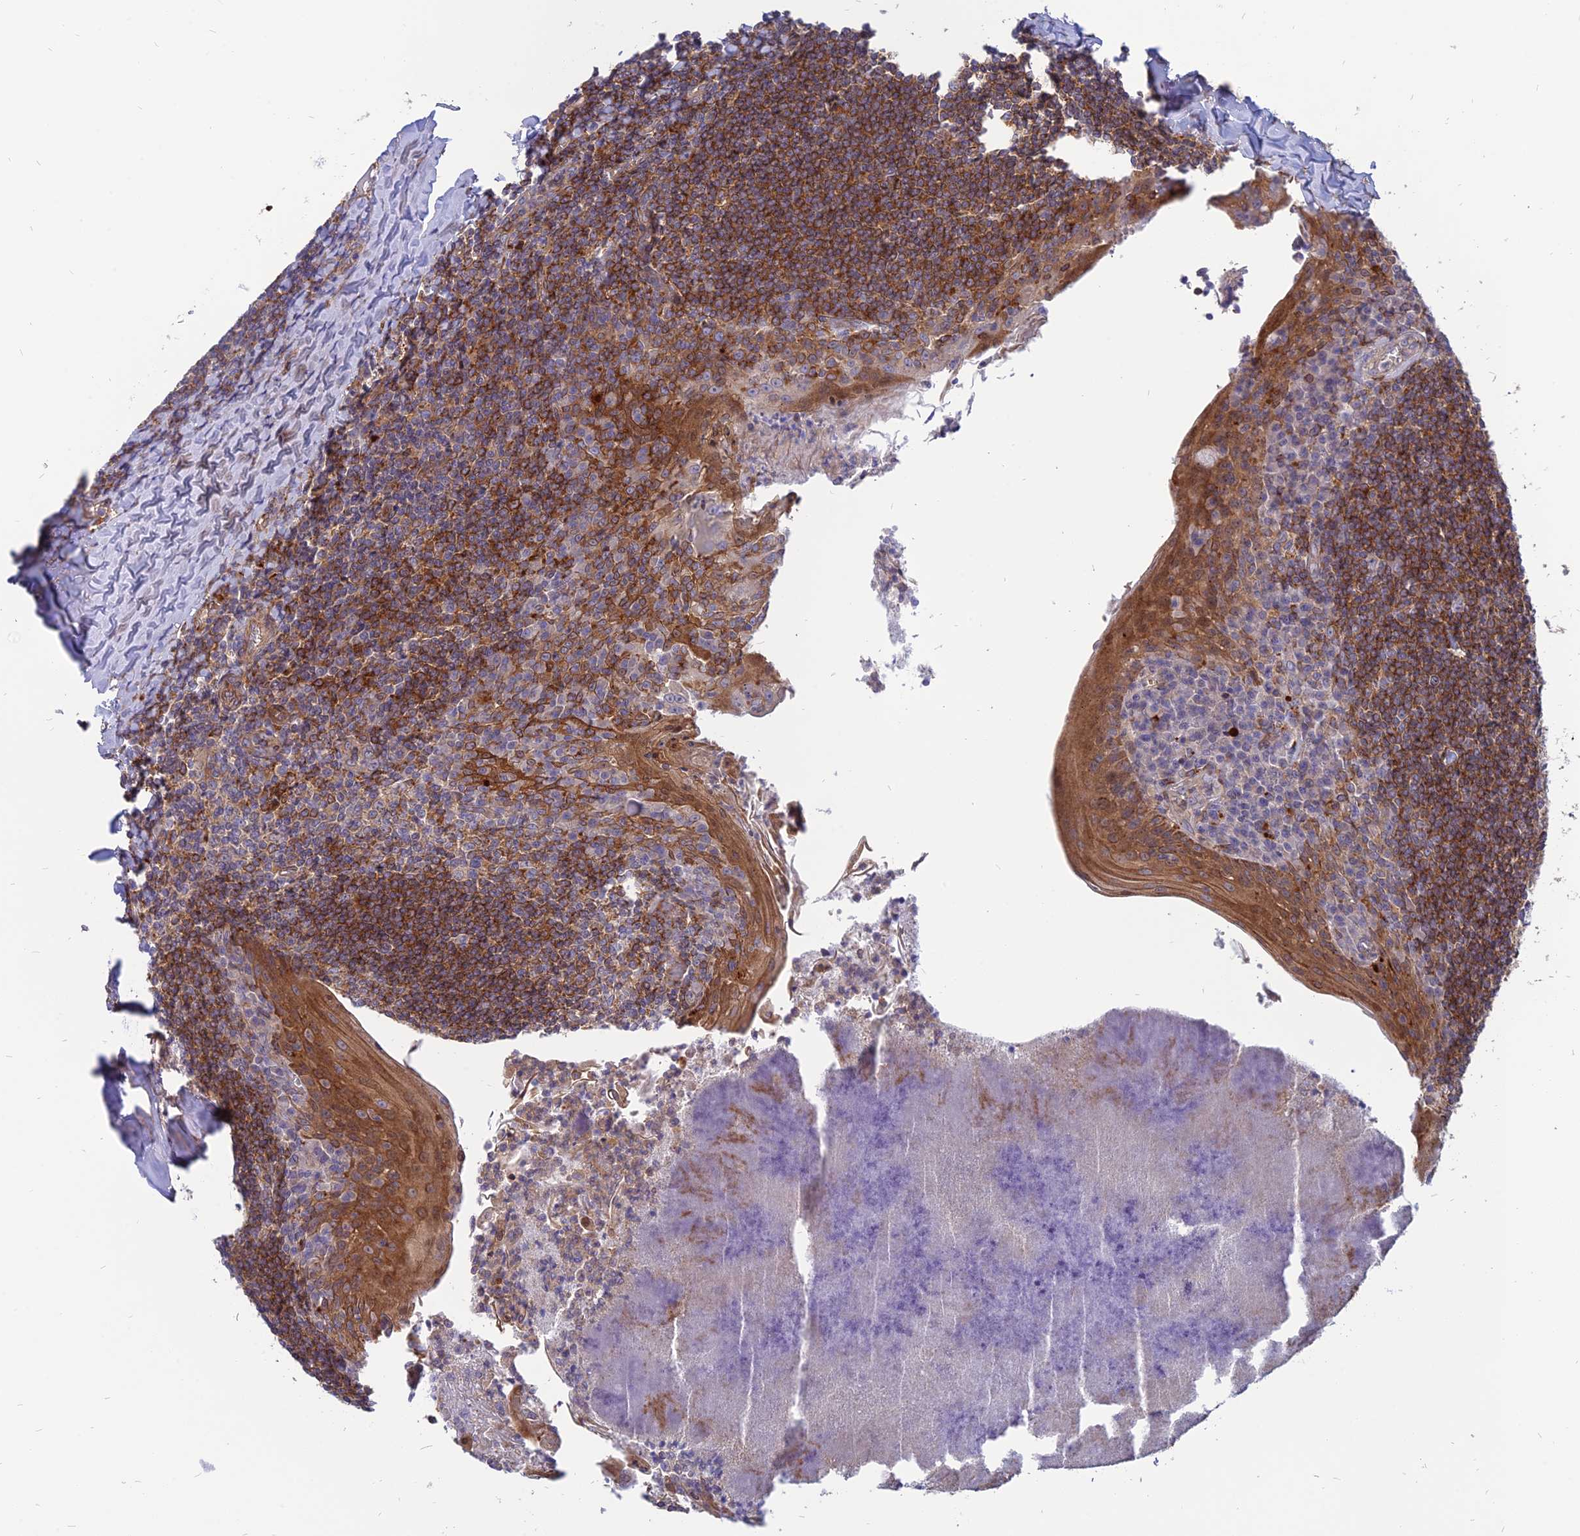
{"staining": {"intensity": "moderate", "quantity": ">75%", "location": "cytoplasmic/membranous"}, "tissue": "tonsil", "cell_type": "Germinal center cells", "image_type": "normal", "snomed": [{"axis": "morphology", "description": "Normal tissue, NOS"}, {"axis": "topography", "description": "Tonsil"}], "caption": "This histopathology image reveals normal tonsil stained with immunohistochemistry to label a protein in brown. The cytoplasmic/membranous of germinal center cells show moderate positivity for the protein. Nuclei are counter-stained blue.", "gene": "PHKA2", "patient": {"sex": "male", "age": 27}}